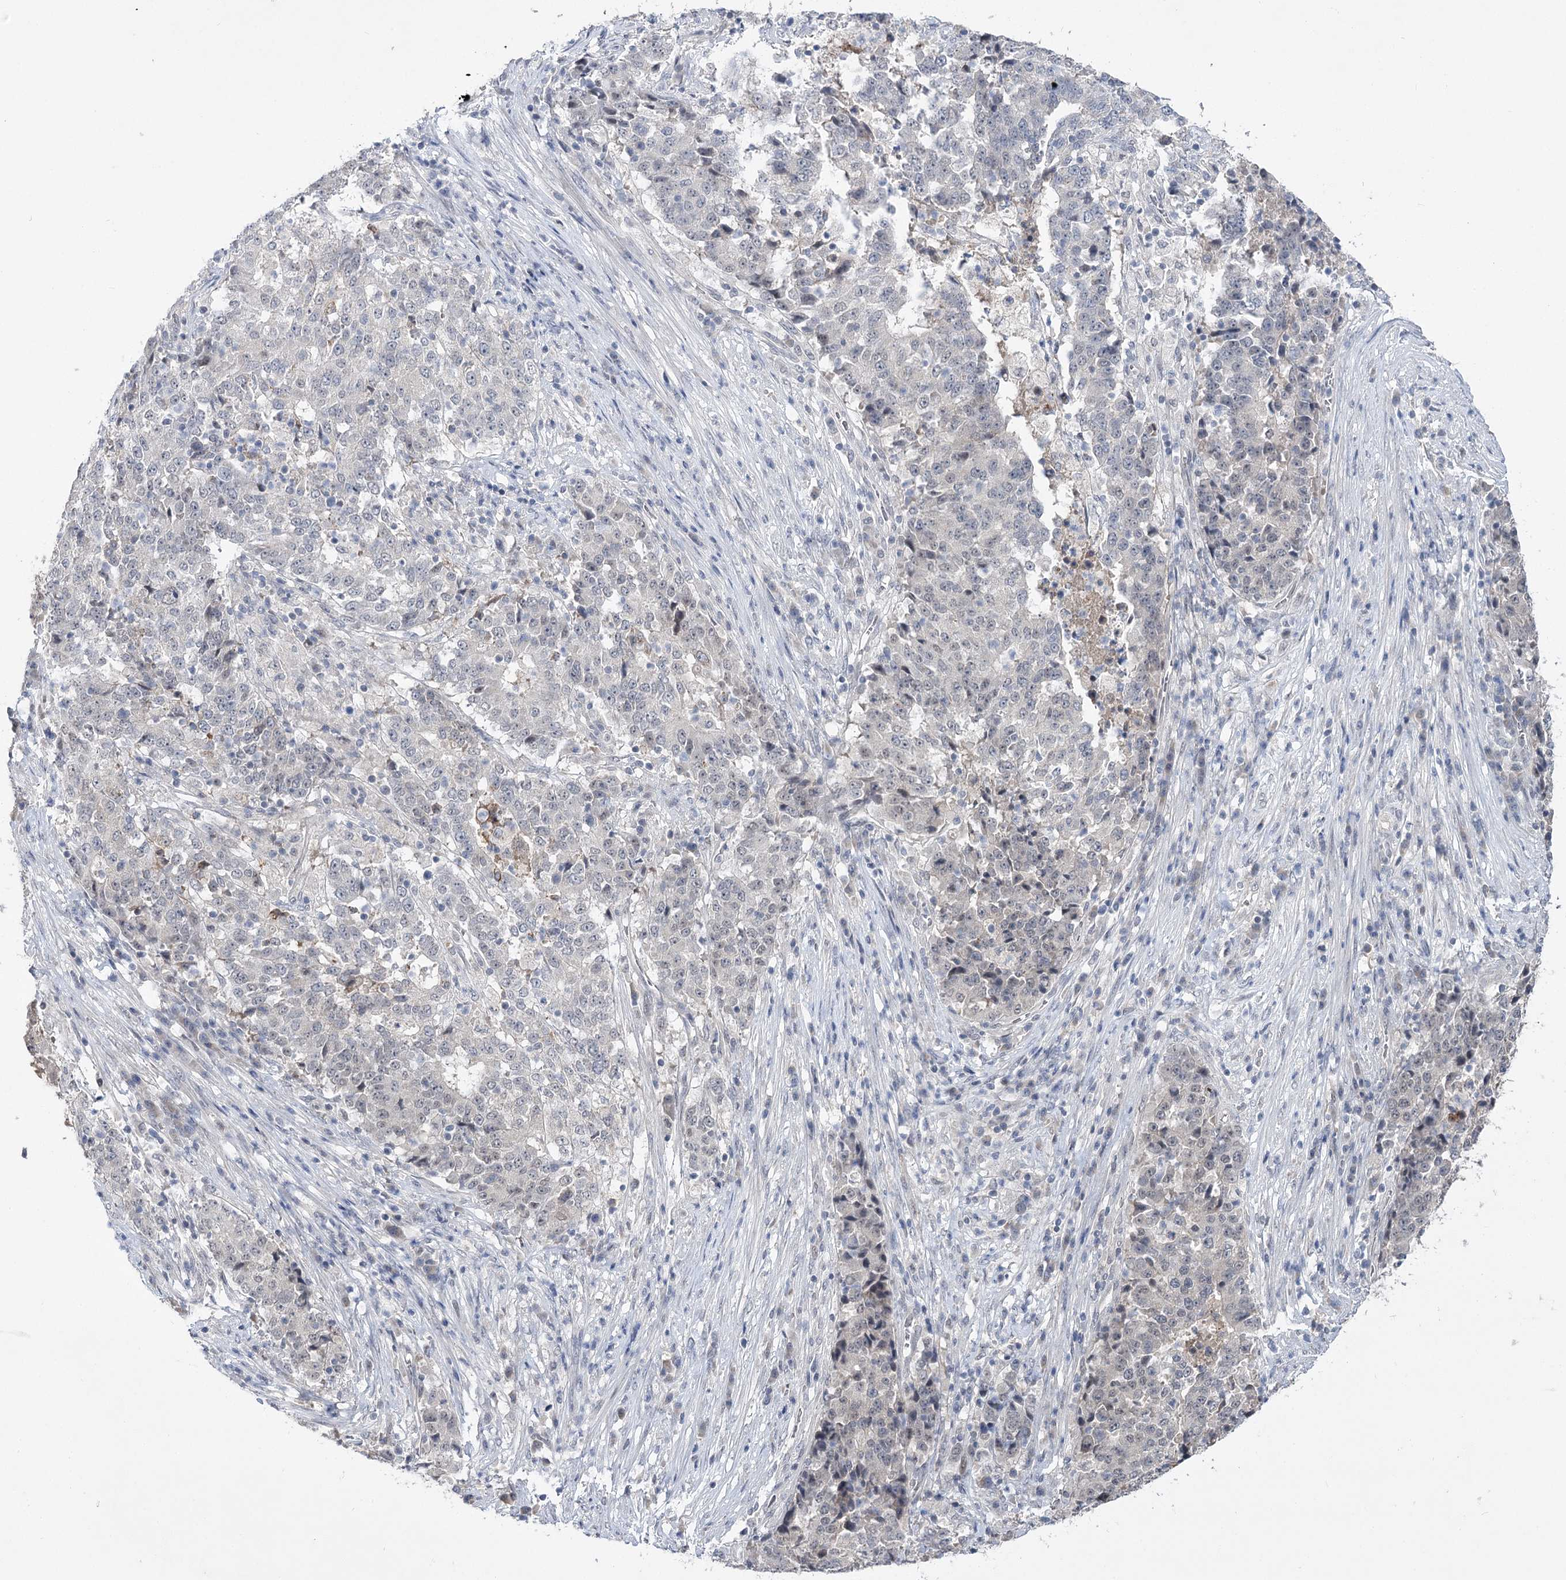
{"staining": {"intensity": "negative", "quantity": "none", "location": "none"}, "tissue": "stomach cancer", "cell_type": "Tumor cells", "image_type": "cancer", "snomed": [{"axis": "morphology", "description": "Adenocarcinoma, NOS"}, {"axis": "topography", "description": "Stomach"}], "caption": "Immunohistochemistry (IHC) histopathology image of neoplastic tissue: human stomach cancer (adenocarcinoma) stained with DAB exhibits no significant protein positivity in tumor cells.", "gene": "PHYHIPL", "patient": {"sex": "male", "age": 59}}